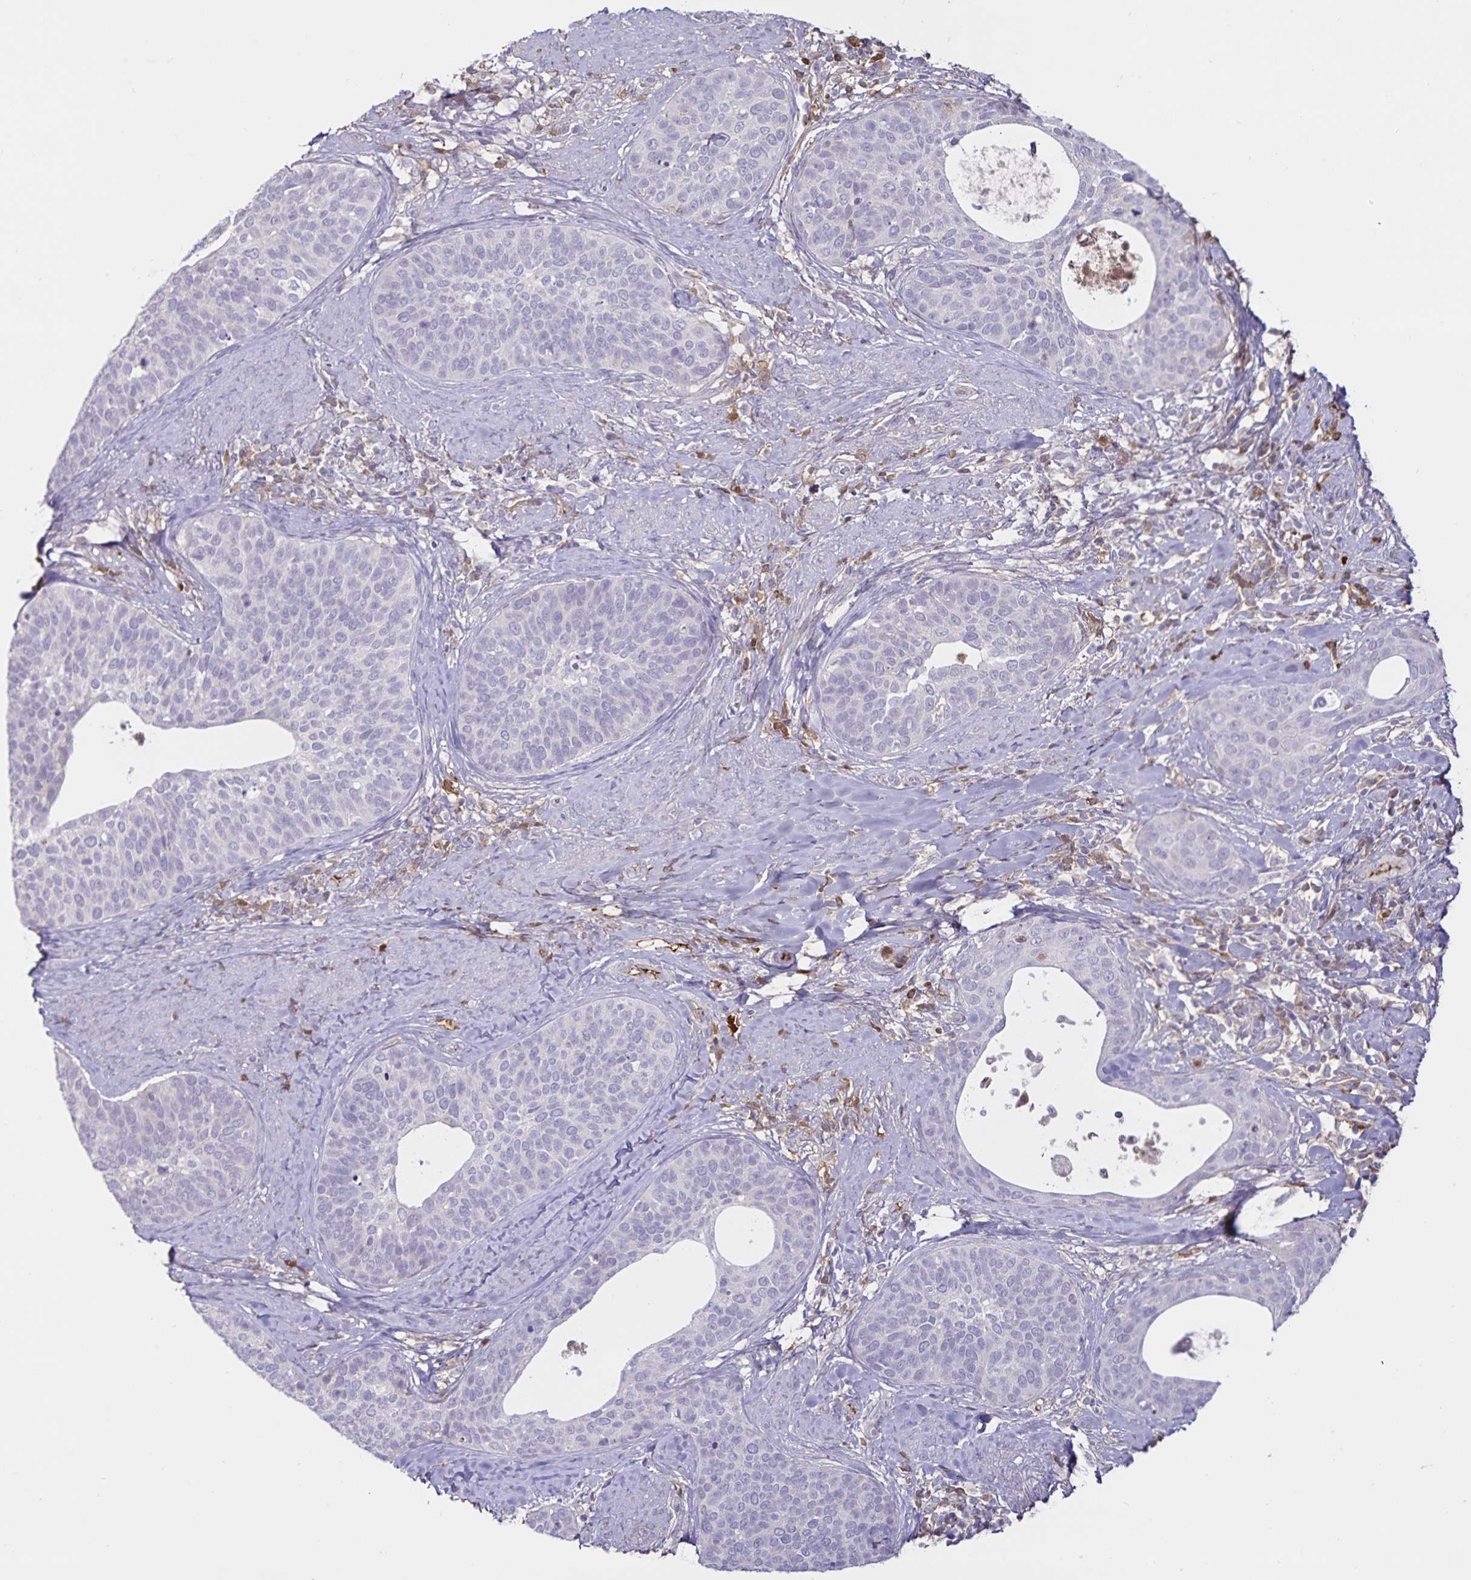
{"staining": {"intensity": "negative", "quantity": "none", "location": "none"}, "tissue": "cervical cancer", "cell_type": "Tumor cells", "image_type": "cancer", "snomed": [{"axis": "morphology", "description": "Squamous cell carcinoma, NOS"}, {"axis": "topography", "description": "Cervix"}], "caption": "Immunohistochemistry image of neoplastic tissue: human cervical squamous cell carcinoma stained with DAB displays no significant protein positivity in tumor cells.", "gene": "FGG", "patient": {"sex": "female", "age": 69}}